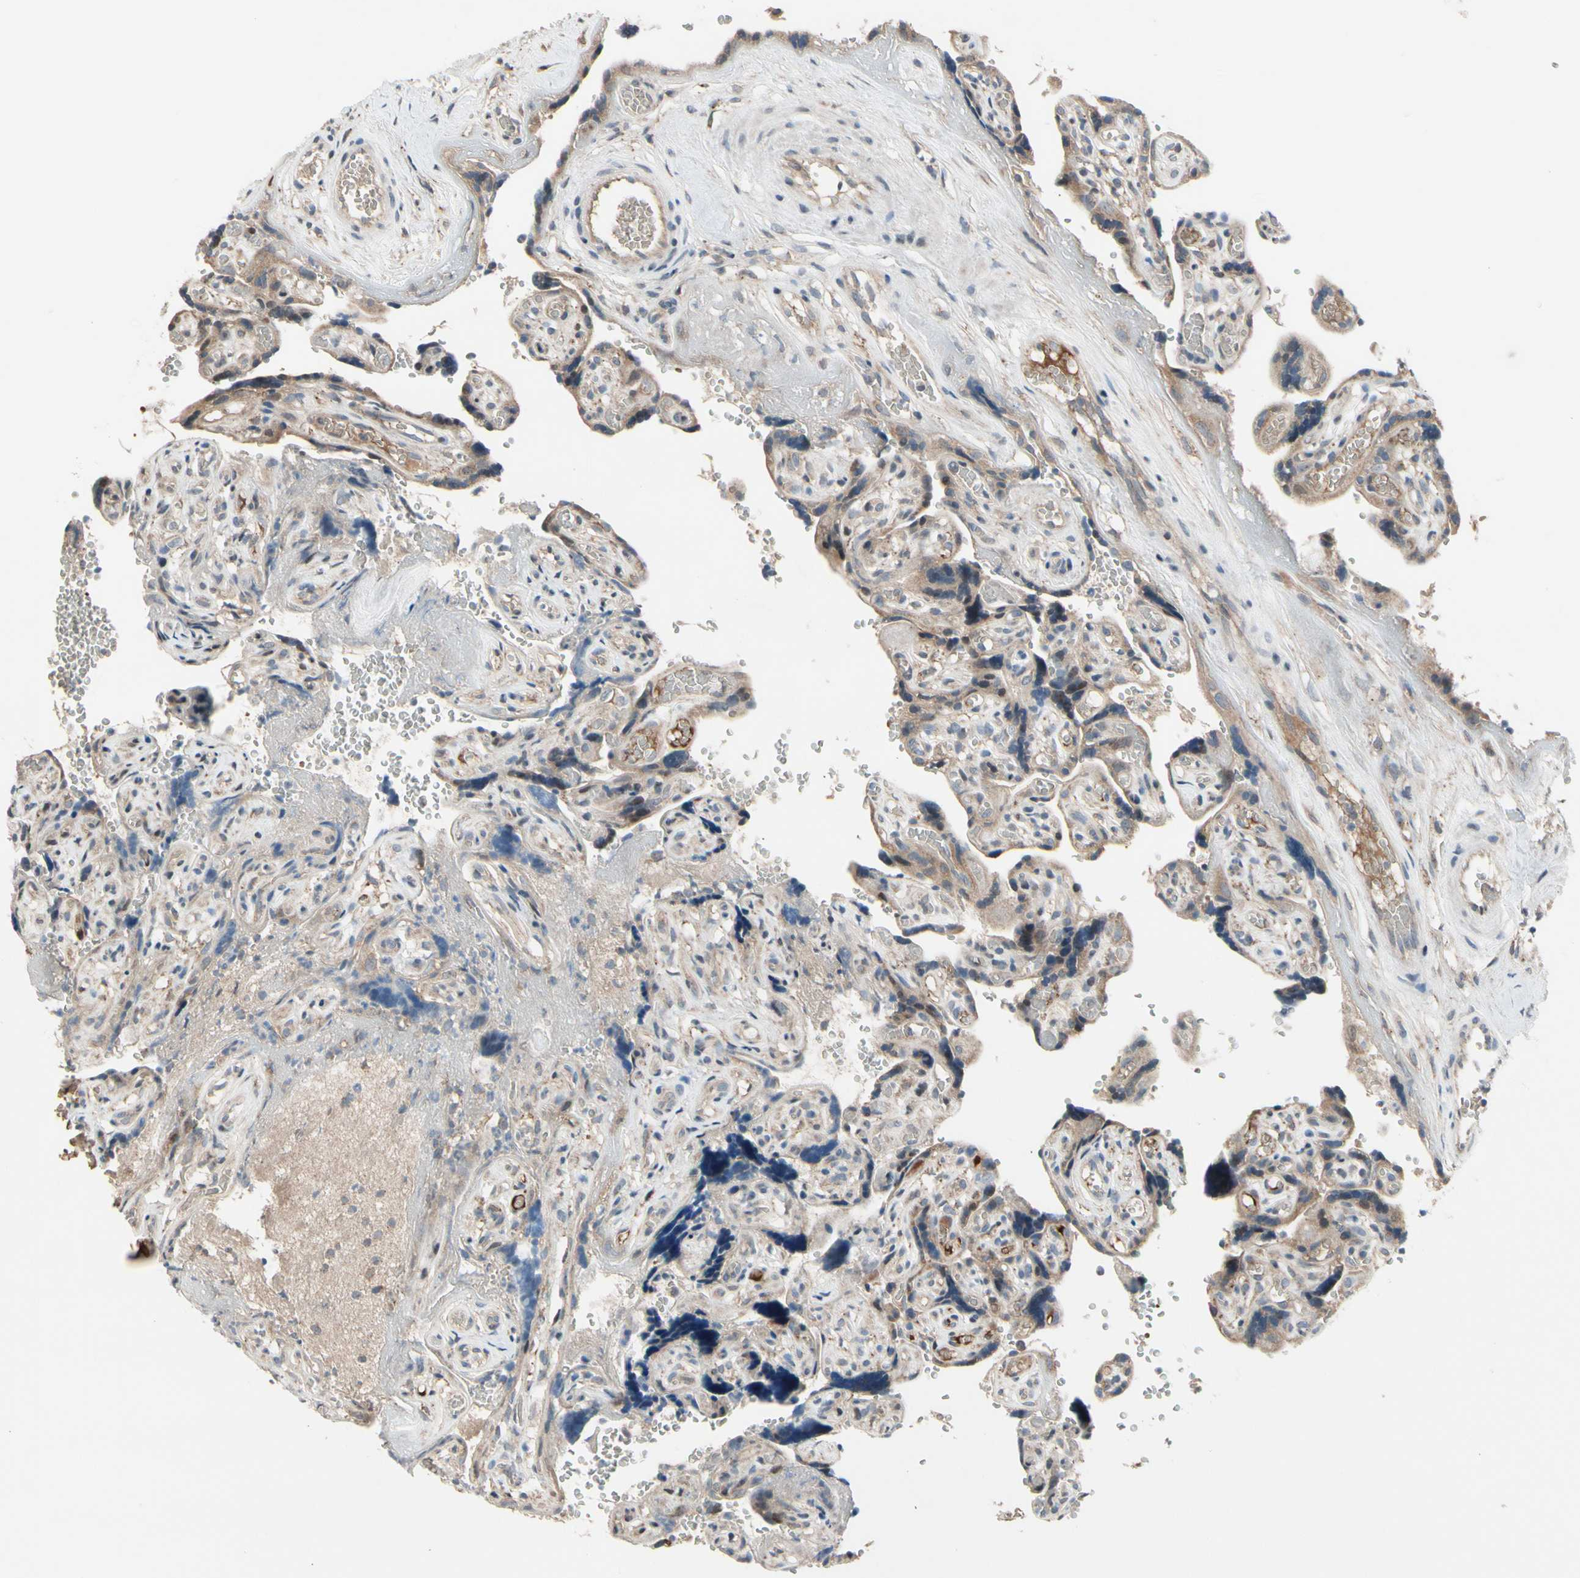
{"staining": {"intensity": "weak", "quantity": "25%-75%", "location": "cytoplasmic/membranous"}, "tissue": "placenta", "cell_type": "Decidual cells", "image_type": "normal", "snomed": [{"axis": "morphology", "description": "Normal tissue, NOS"}, {"axis": "topography", "description": "Placenta"}], "caption": "Immunohistochemistry (IHC) micrograph of unremarkable placenta: placenta stained using immunohistochemistry reveals low levels of weak protein expression localized specifically in the cytoplasmic/membranous of decidual cells, appearing as a cytoplasmic/membranous brown color.", "gene": "SNX29", "patient": {"sex": "female", "age": 30}}